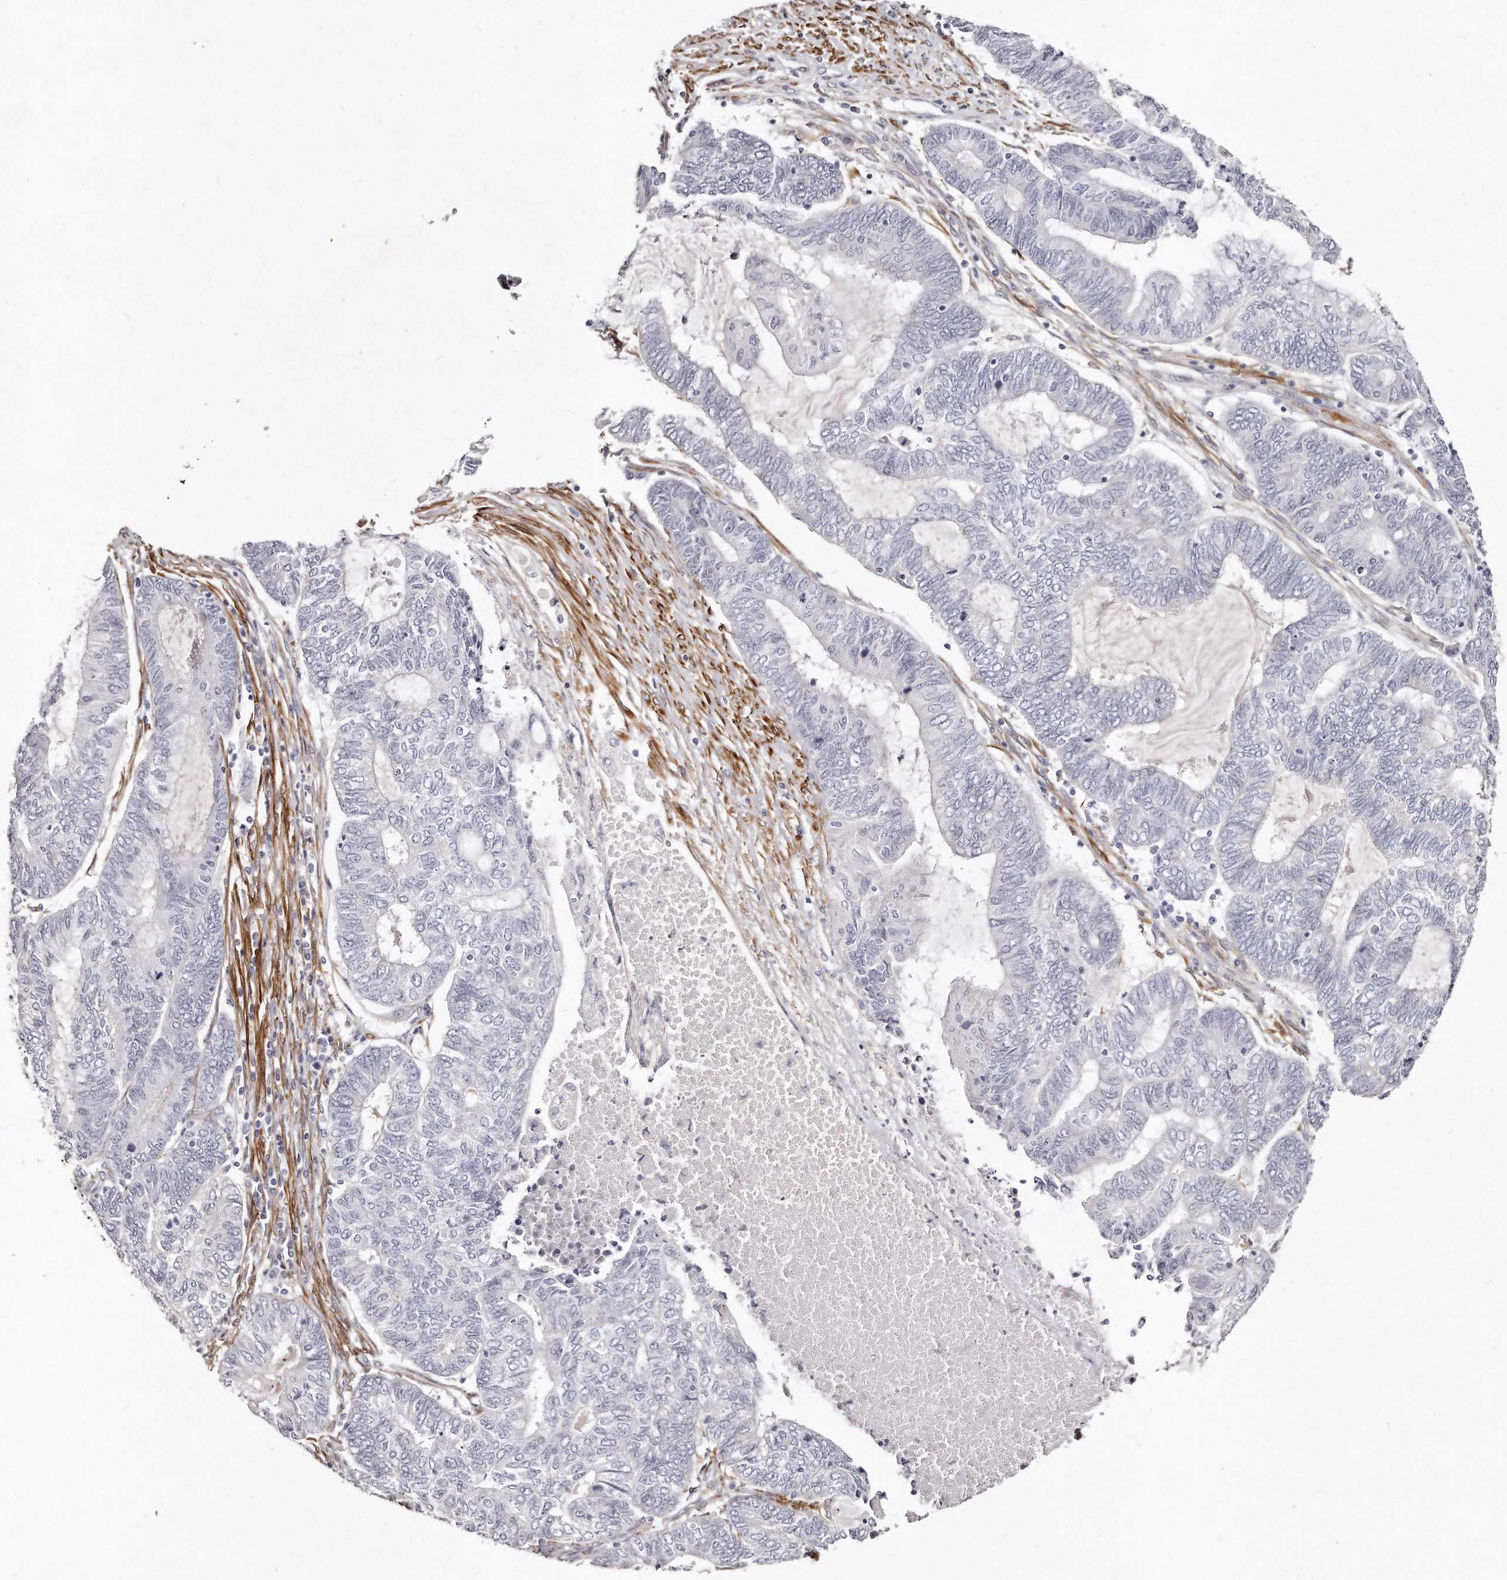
{"staining": {"intensity": "negative", "quantity": "none", "location": "none"}, "tissue": "endometrial cancer", "cell_type": "Tumor cells", "image_type": "cancer", "snomed": [{"axis": "morphology", "description": "Adenocarcinoma, NOS"}, {"axis": "topography", "description": "Uterus"}, {"axis": "topography", "description": "Endometrium"}], "caption": "This is an immunohistochemistry (IHC) photomicrograph of endometrial adenocarcinoma. There is no expression in tumor cells.", "gene": "LMOD1", "patient": {"sex": "female", "age": 70}}